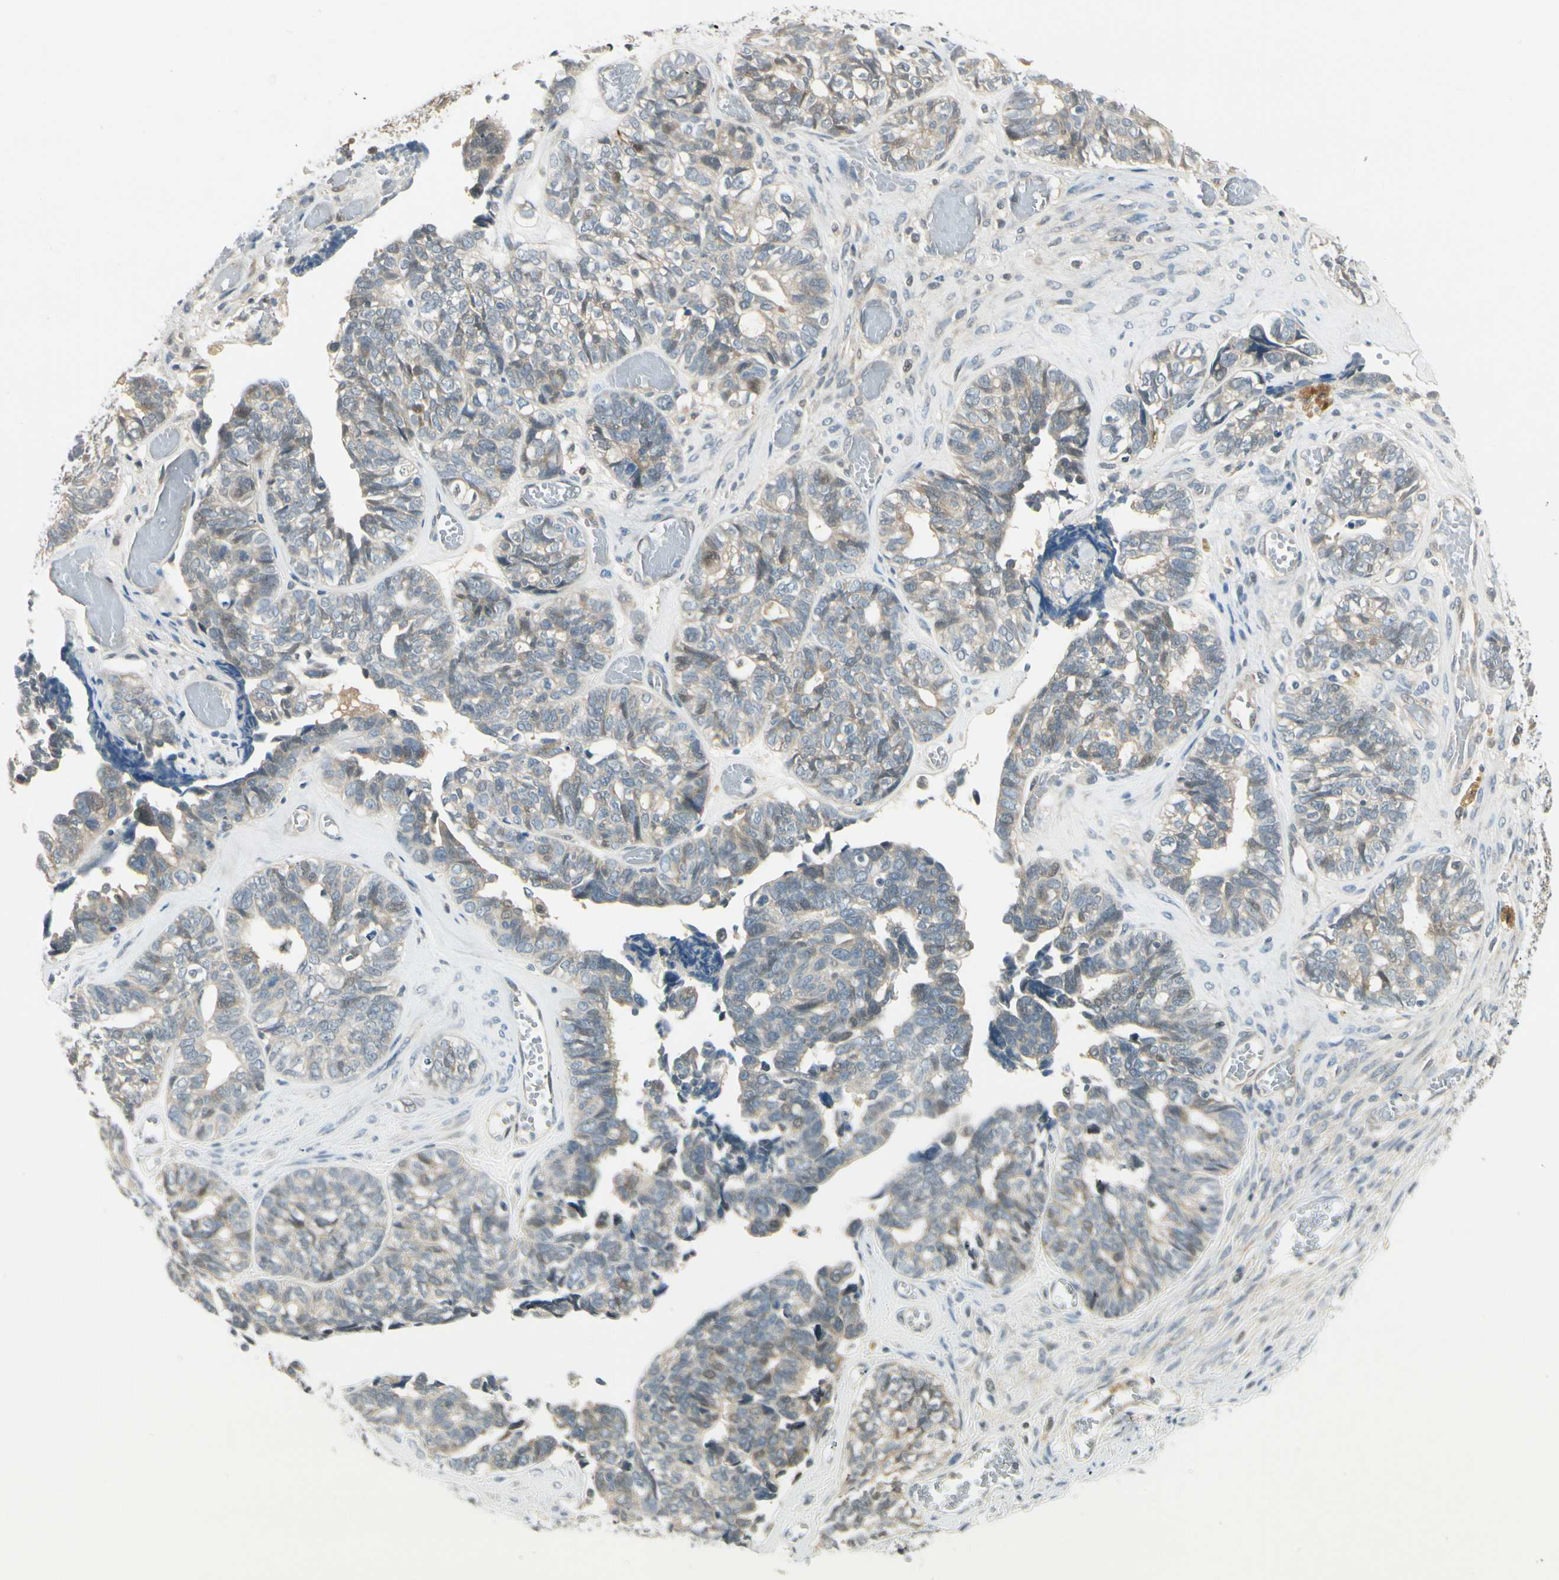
{"staining": {"intensity": "weak", "quantity": "25%-75%", "location": "cytoplasmic/membranous"}, "tissue": "ovarian cancer", "cell_type": "Tumor cells", "image_type": "cancer", "snomed": [{"axis": "morphology", "description": "Cystadenocarcinoma, serous, NOS"}, {"axis": "topography", "description": "Ovary"}], "caption": "Ovarian cancer (serous cystadenocarcinoma) was stained to show a protein in brown. There is low levels of weak cytoplasmic/membranous staining in about 25%-75% of tumor cells.", "gene": "EPHB3", "patient": {"sex": "female", "age": 79}}